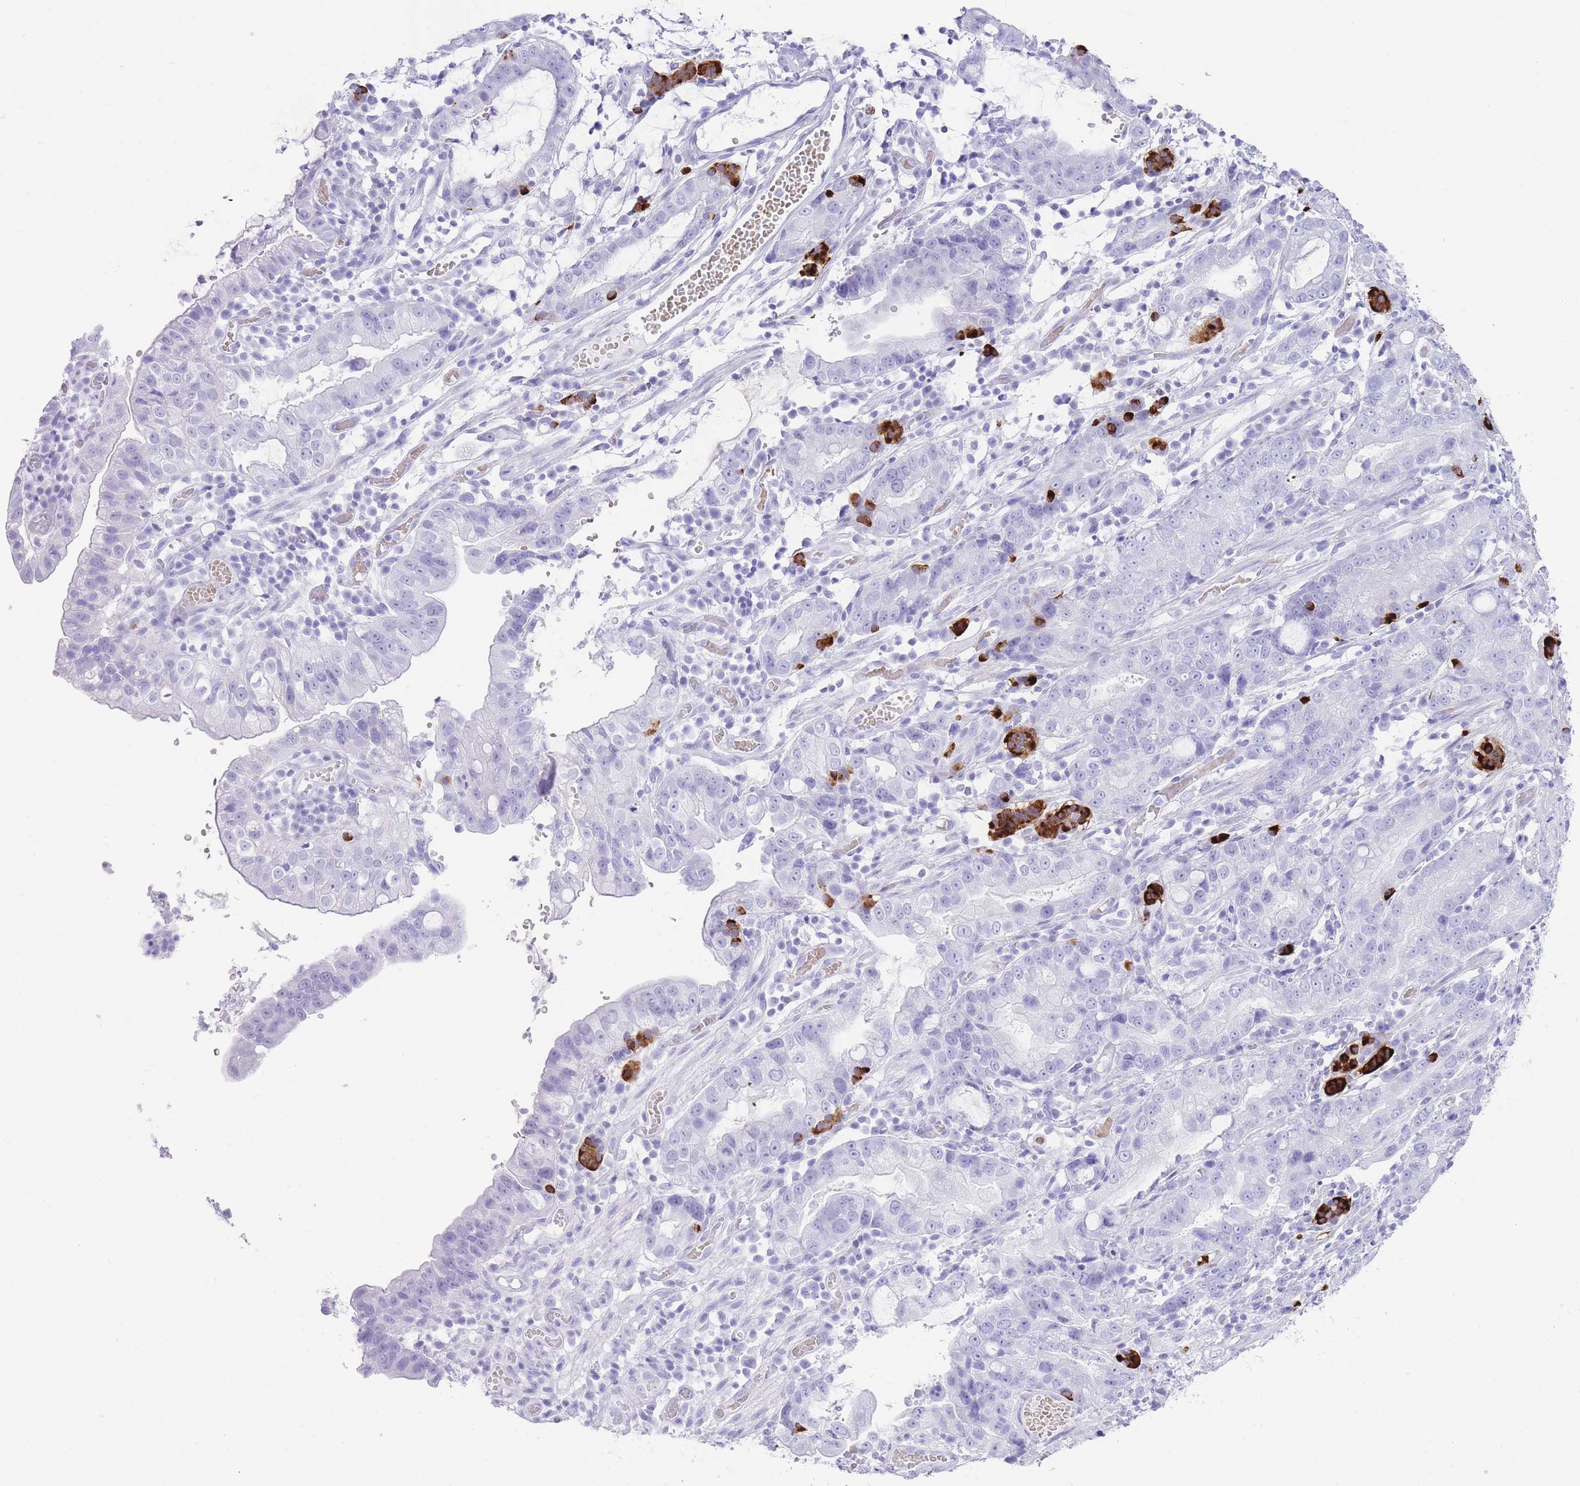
{"staining": {"intensity": "negative", "quantity": "none", "location": "none"}, "tissue": "stomach cancer", "cell_type": "Tumor cells", "image_type": "cancer", "snomed": [{"axis": "morphology", "description": "Adenocarcinoma, NOS"}, {"axis": "topography", "description": "Stomach"}], "caption": "Tumor cells show no significant expression in stomach adenocarcinoma.", "gene": "ELOA2", "patient": {"sex": "male", "age": 55}}